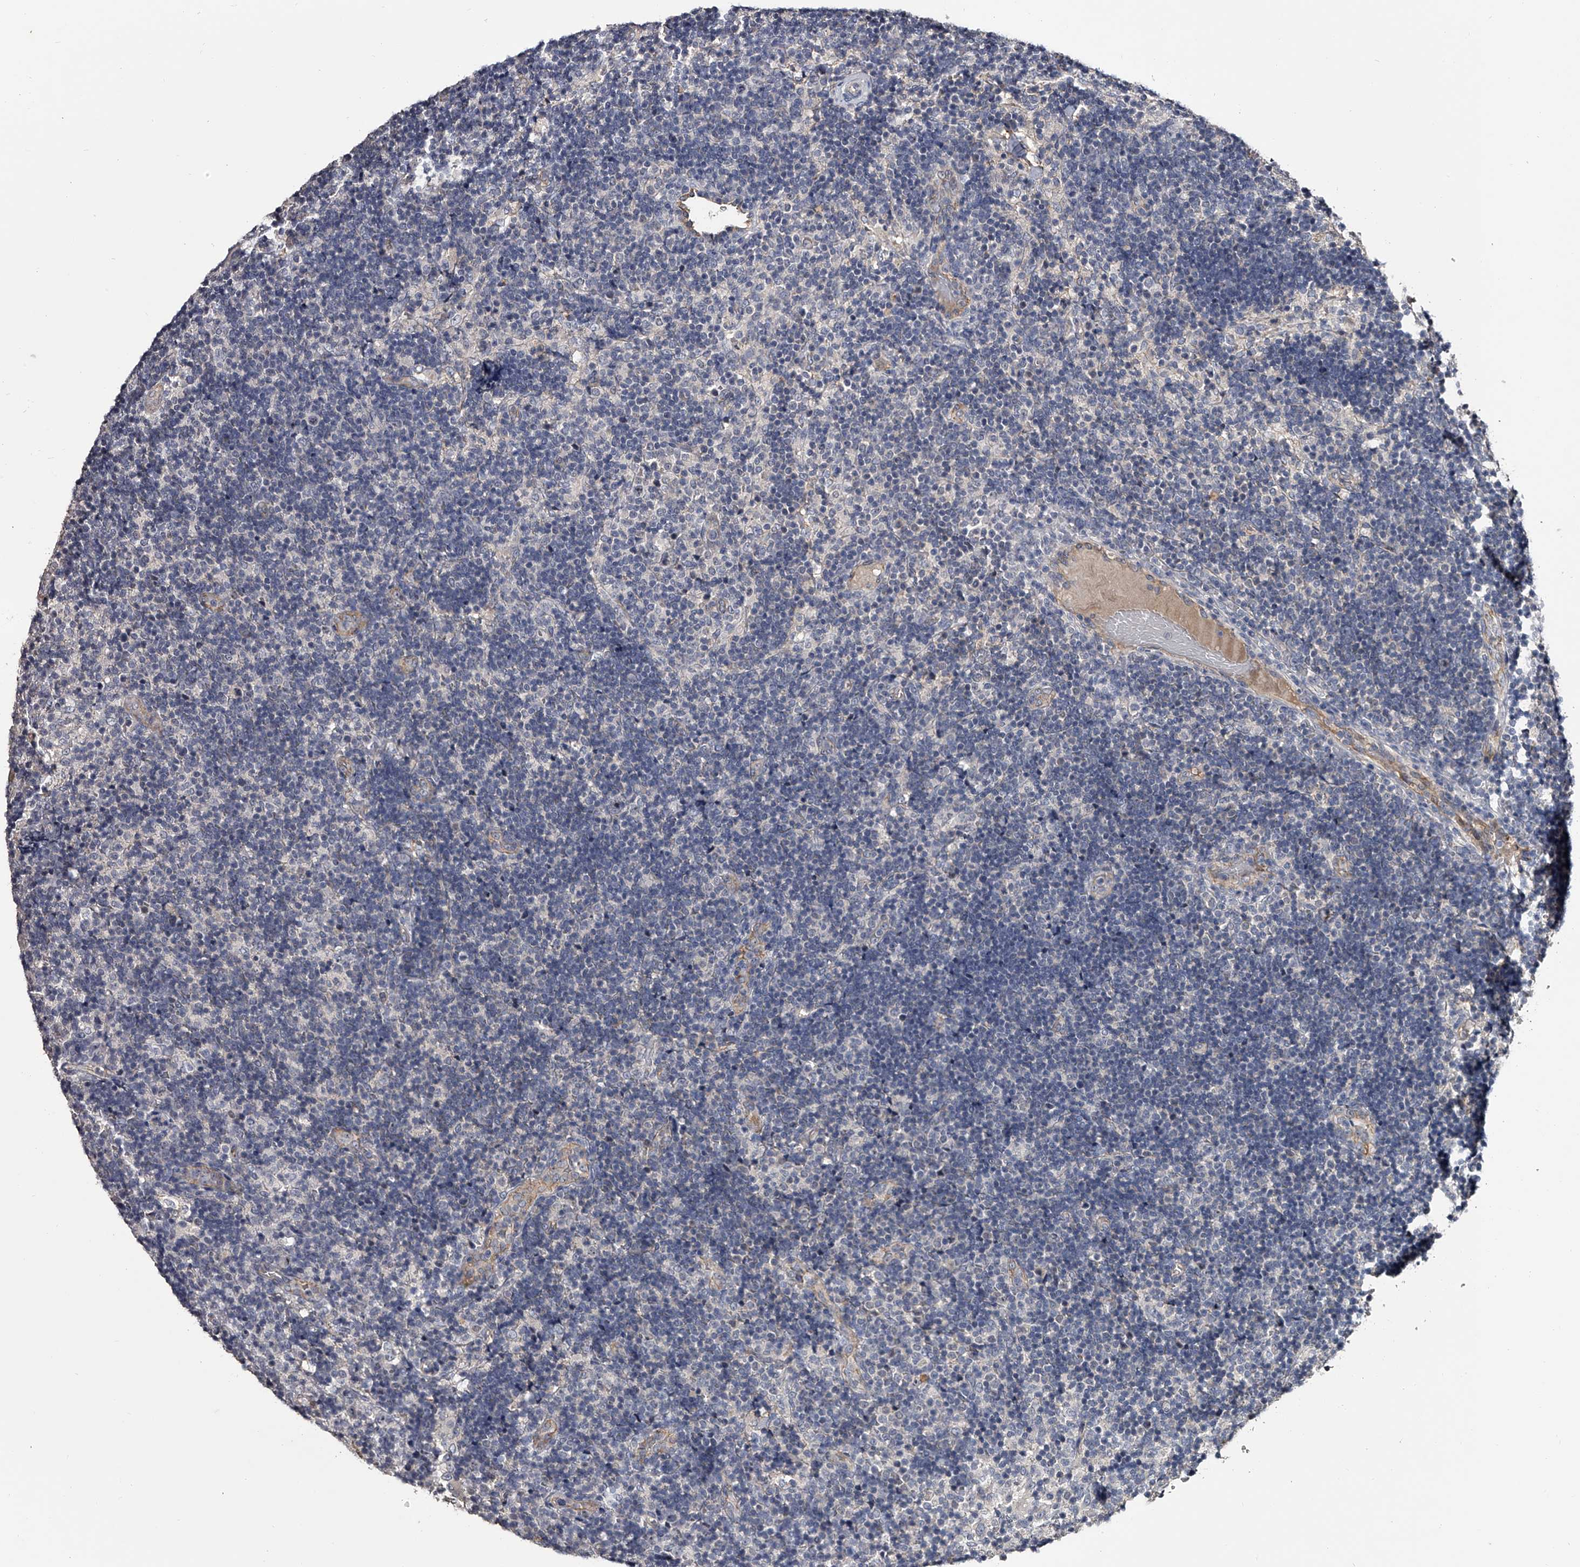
{"staining": {"intensity": "negative", "quantity": "none", "location": "none"}, "tissue": "lymph node", "cell_type": "Germinal center cells", "image_type": "normal", "snomed": [{"axis": "morphology", "description": "Normal tissue, NOS"}, {"axis": "topography", "description": "Lymph node"}], "caption": "An image of human lymph node is negative for staining in germinal center cells. (DAB (3,3'-diaminobenzidine) immunohistochemistry with hematoxylin counter stain).", "gene": "MDN1", "patient": {"sex": "female", "age": 22}}